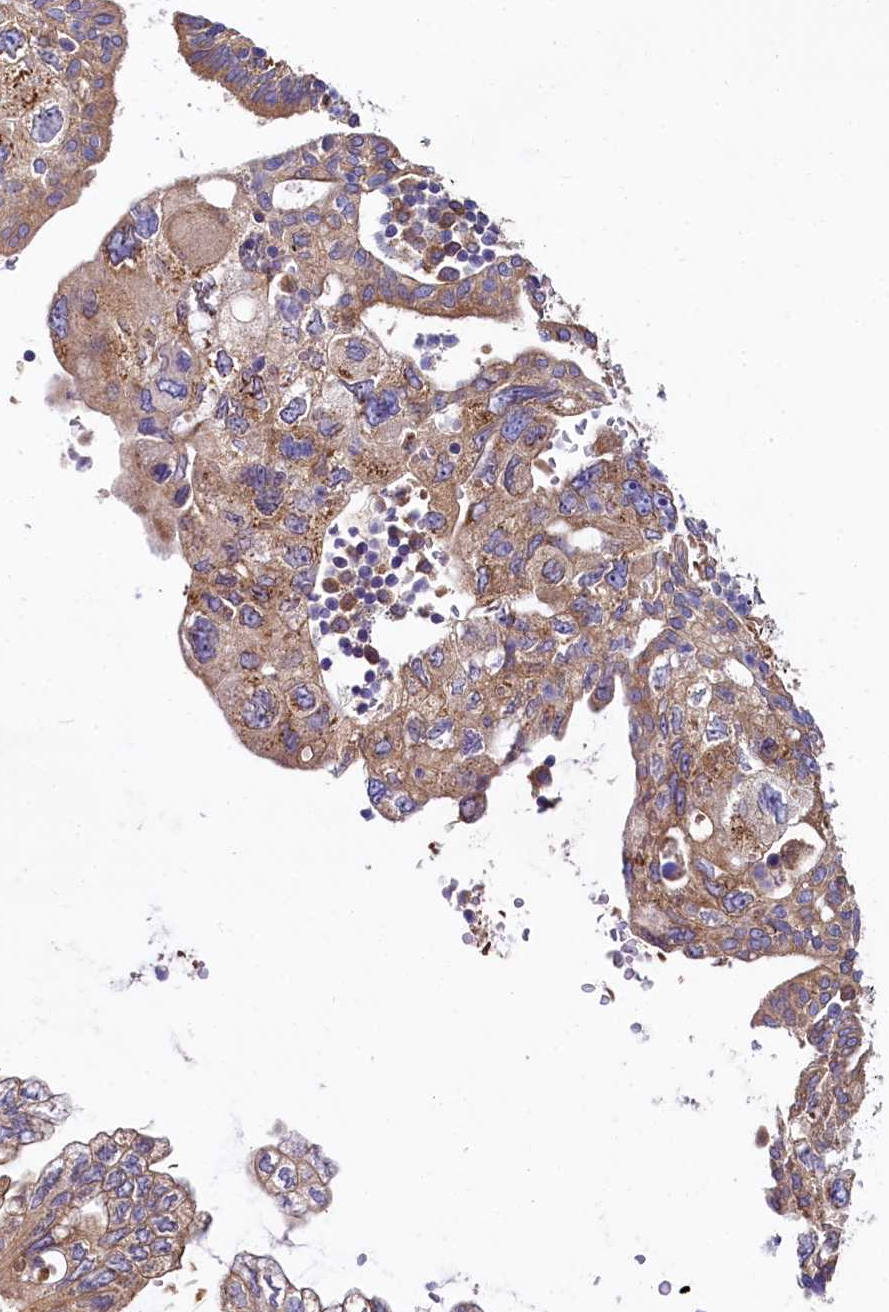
{"staining": {"intensity": "moderate", "quantity": ">75%", "location": "cytoplasmic/membranous"}, "tissue": "pancreatic cancer", "cell_type": "Tumor cells", "image_type": "cancer", "snomed": [{"axis": "morphology", "description": "Adenocarcinoma, NOS"}, {"axis": "topography", "description": "Pancreas"}], "caption": "Tumor cells reveal medium levels of moderate cytoplasmic/membranous positivity in about >75% of cells in pancreatic adenocarcinoma.", "gene": "QARS1", "patient": {"sex": "female", "age": 73}}